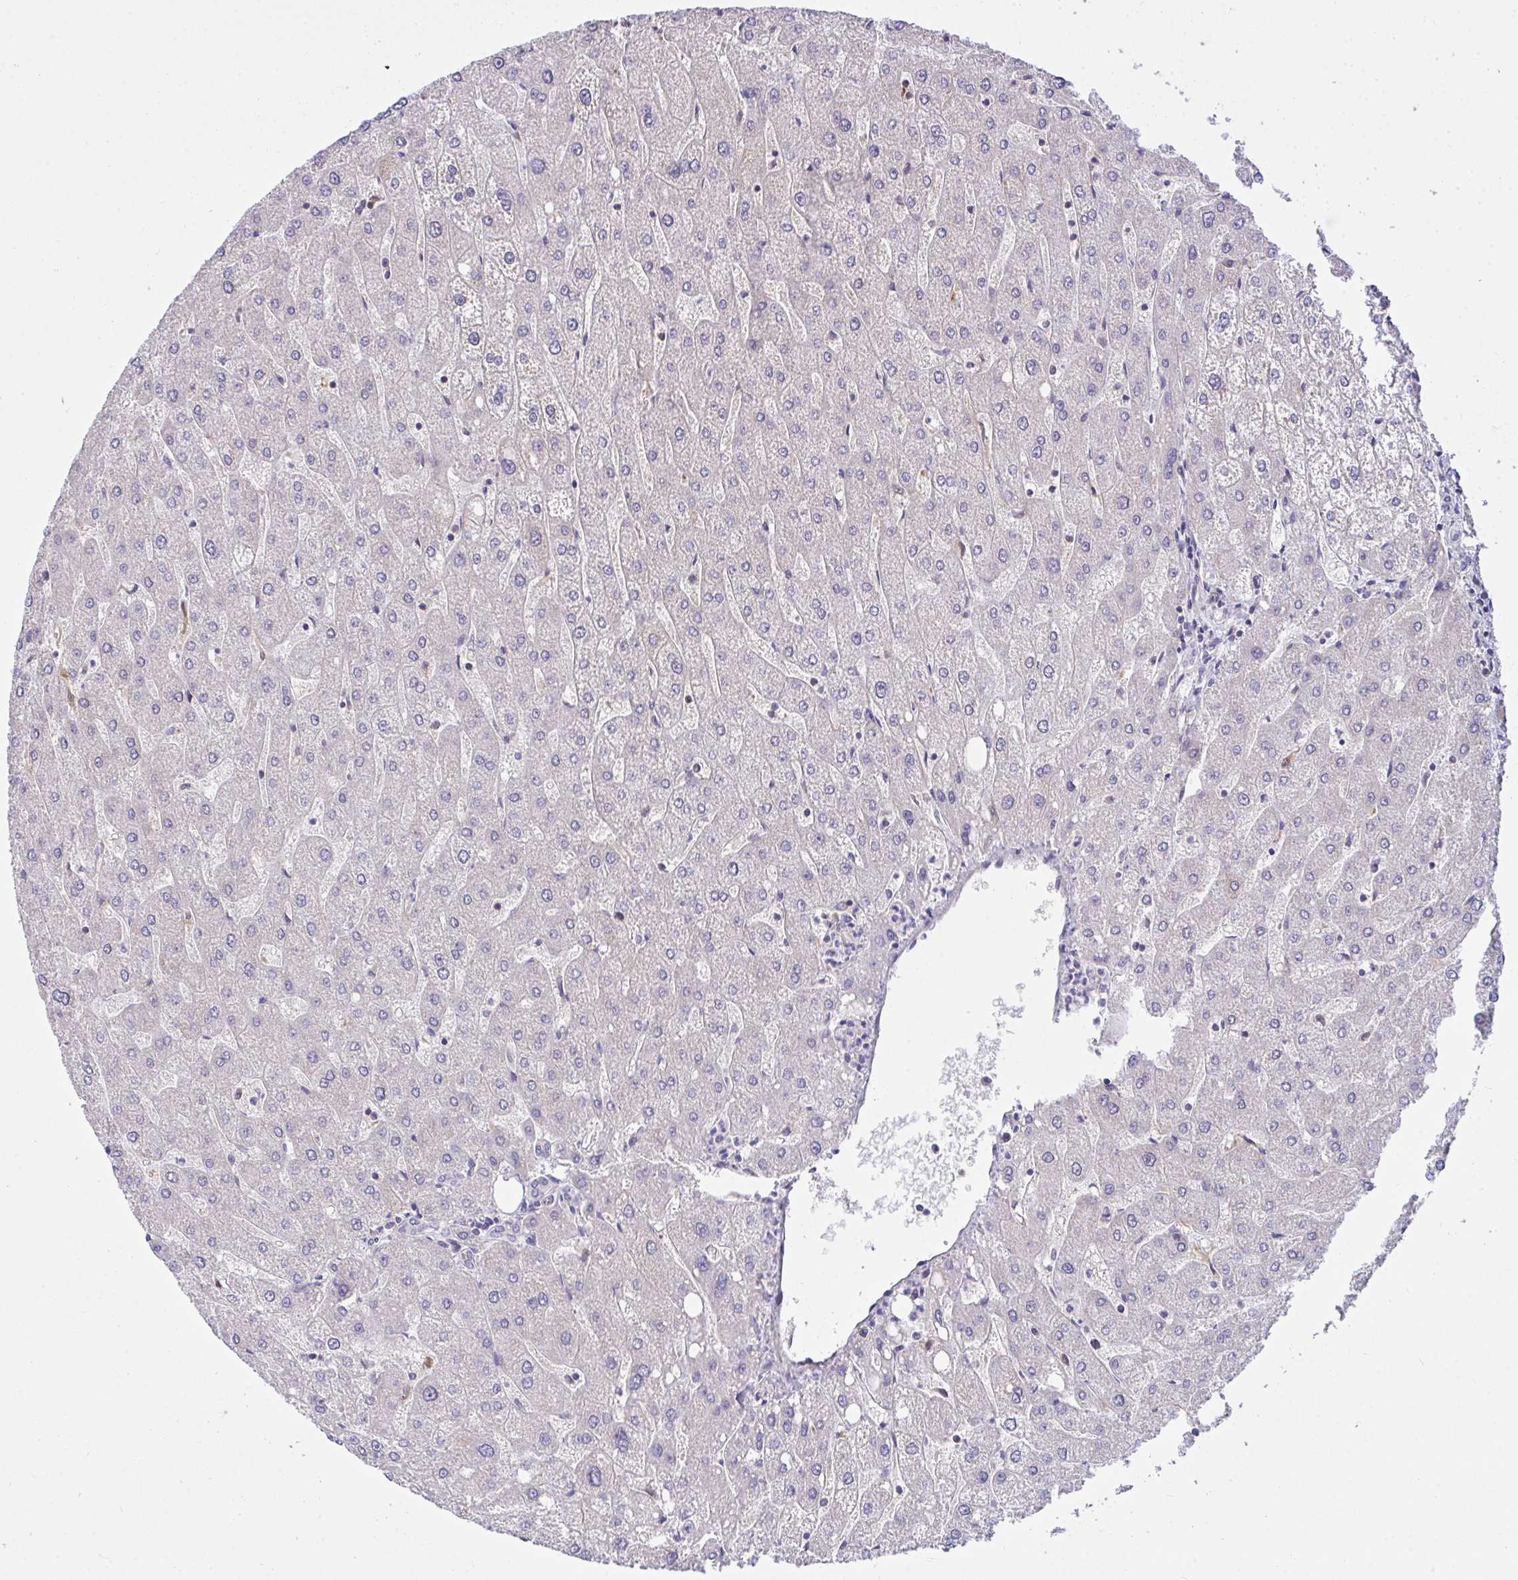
{"staining": {"intensity": "weak", "quantity": "<25%", "location": "cytoplasmic/membranous"}, "tissue": "liver", "cell_type": "Cholangiocytes", "image_type": "normal", "snomed": [{"axis": "morphology", "description": "Normal tissue, NOS"}, {"axis": "topography", "description": "Liver"}], "caption": "The micrograph reveals no significant staining in cholangiocytes of liver. Brightfield microscopy of IHC stained with DAB (3,3'-diaminobenzidine) (brown) and hematoxylin (blue), captured at high magnification.", "gene": "SRRM4", "patient": {"sex": "male", "age": 67}}